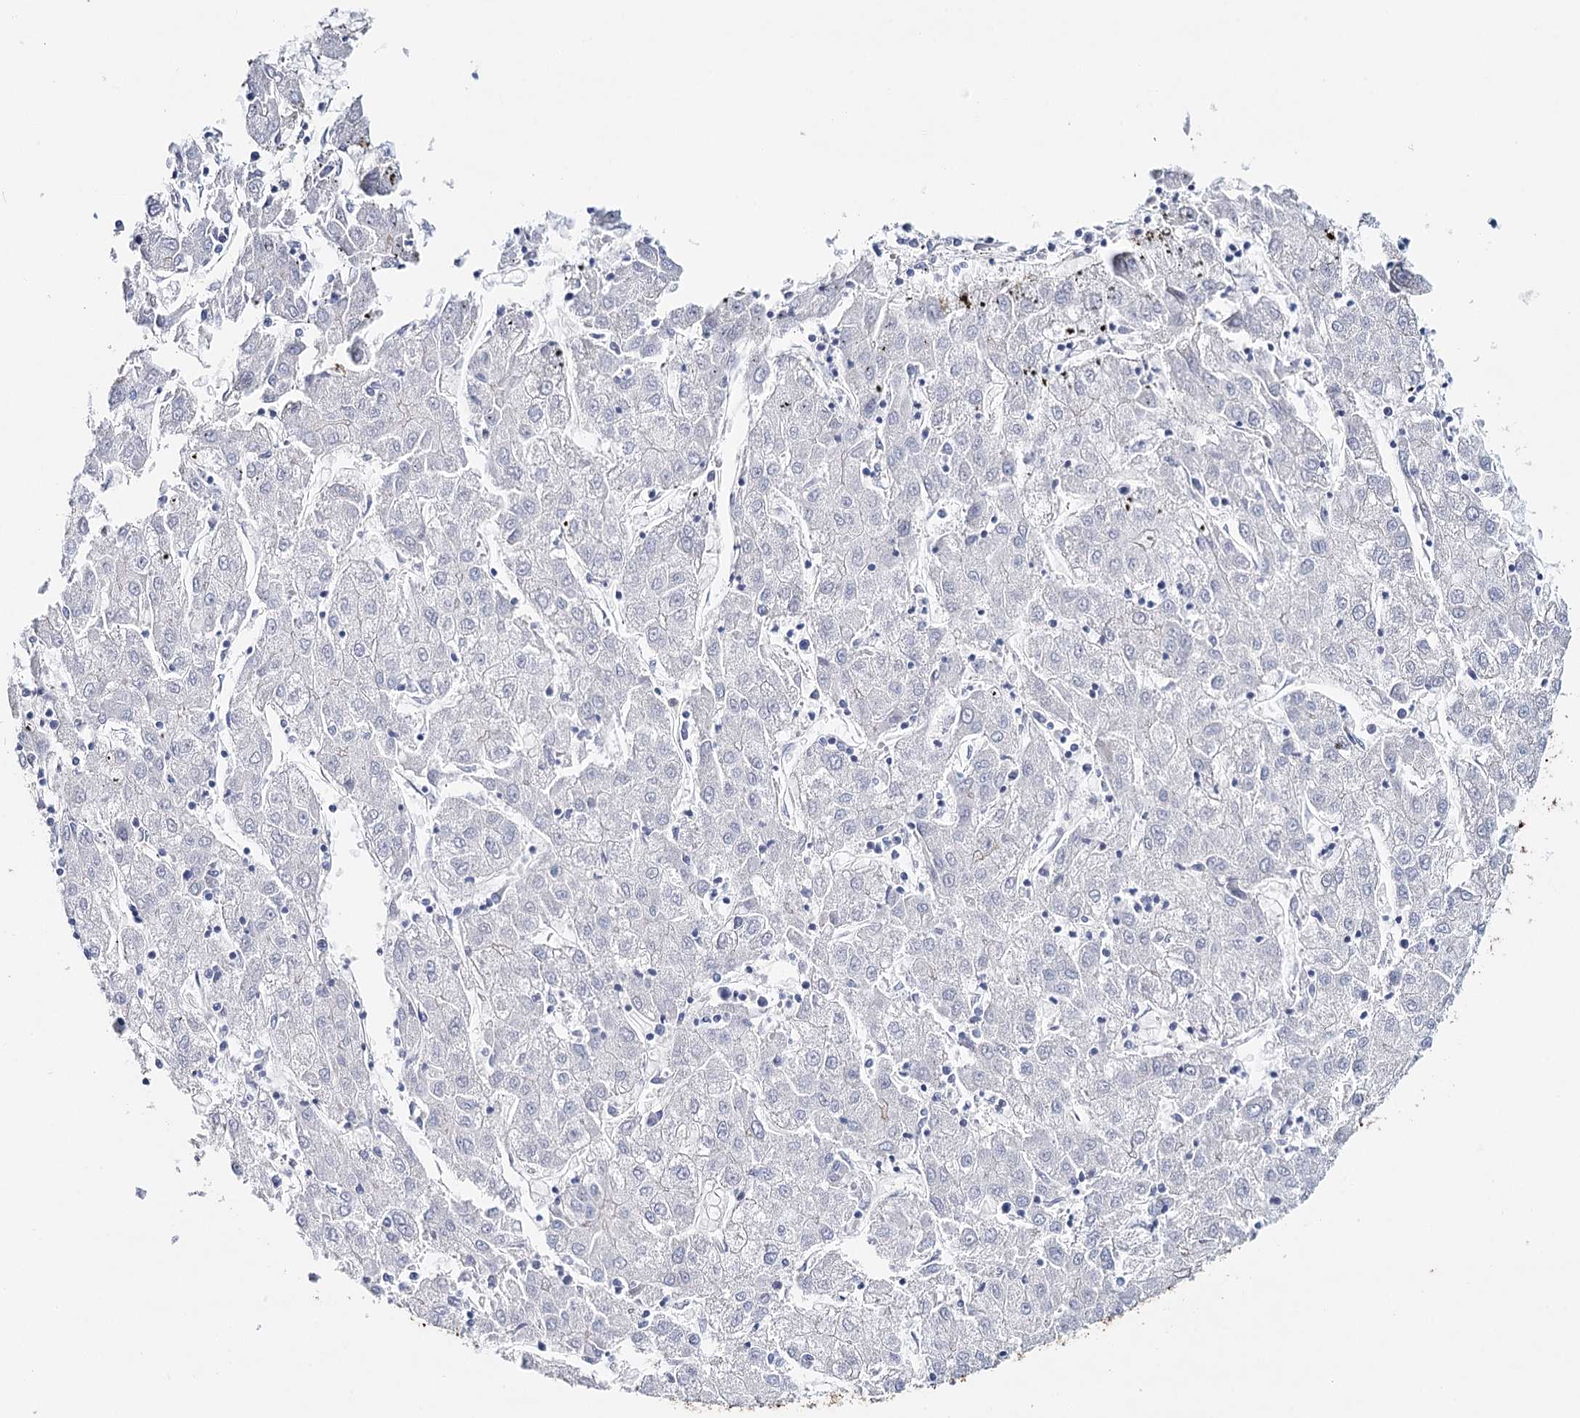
{"staining": {"intensity": "negative", "quantity": "none", "location": "none"}, "tissue": "liver cancer", "cell_type": "Tumor cells", "image_type": "cancer", "snomed": [{"axis": "morphology", "description": "Carcinoma, Hepatocellular, NOS"}, {"axis": "topography", "description": "Liver"}], "caption": "Liver hepatocellular carcinoma stained for a protein using IHC exhibits no staining tumor cells.", "gene": "CEACAM8", "patient": {"sex": "male", "age": 72}}